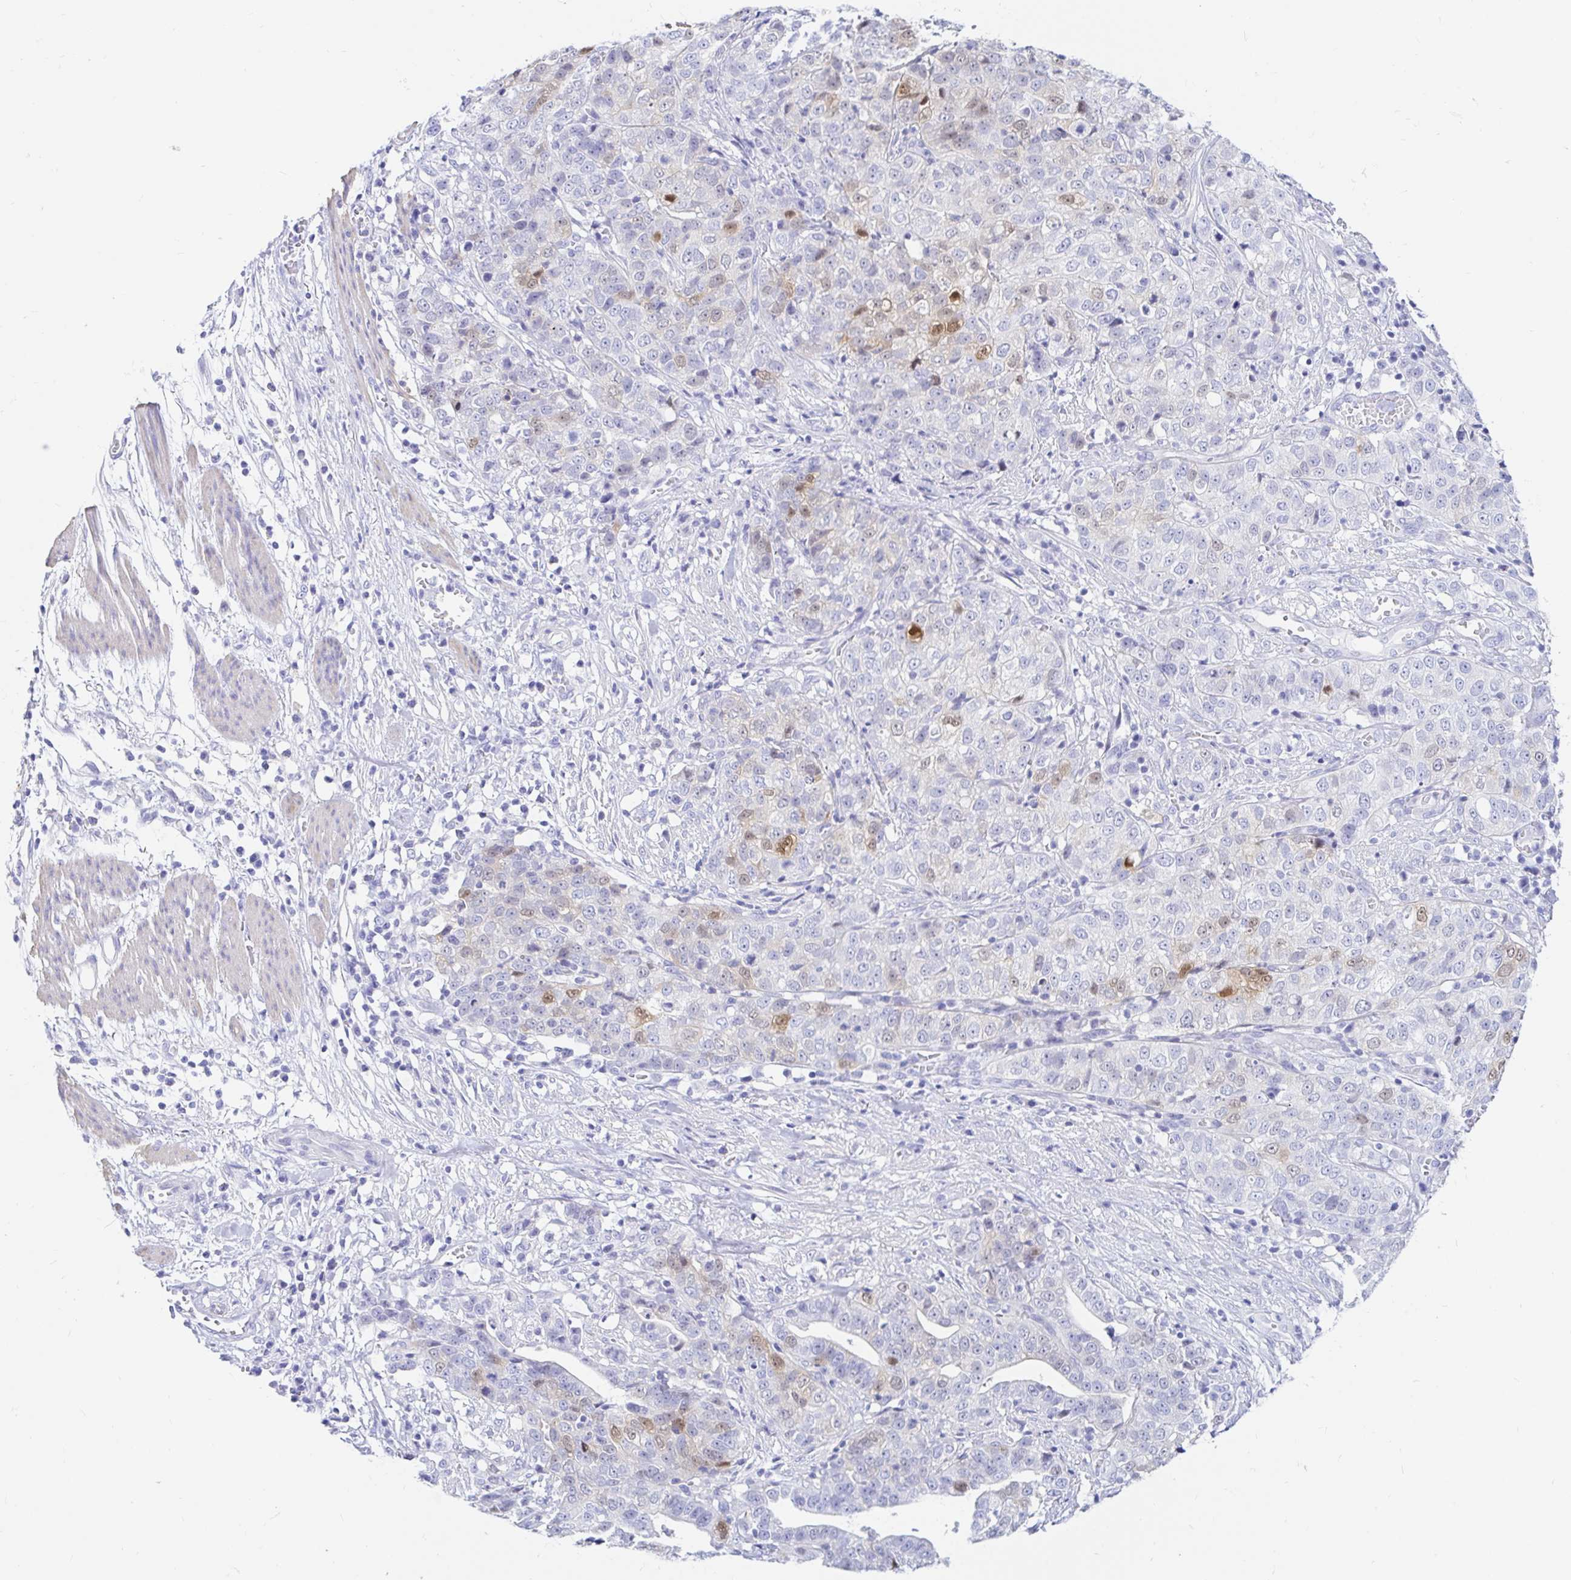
{"staining": {"intensity": "weak", "quantity": "<25%", "location": "nuclear"}, "tissue": "stomach cancer", "cell_type": "Tumor cells", "image_type": "cancer", "snomed": [{"axis": "morphology", "description": "Adenocarcinoma, NOS"}, {"axis": "topography", "description": "Stomach, upper"}], "caption": "IHC of human stomach adenocarcinoma reveals no staining in tumor cells.", "gene": "PPP1R1B", "patient": {"sex": "female", "age": 67}}